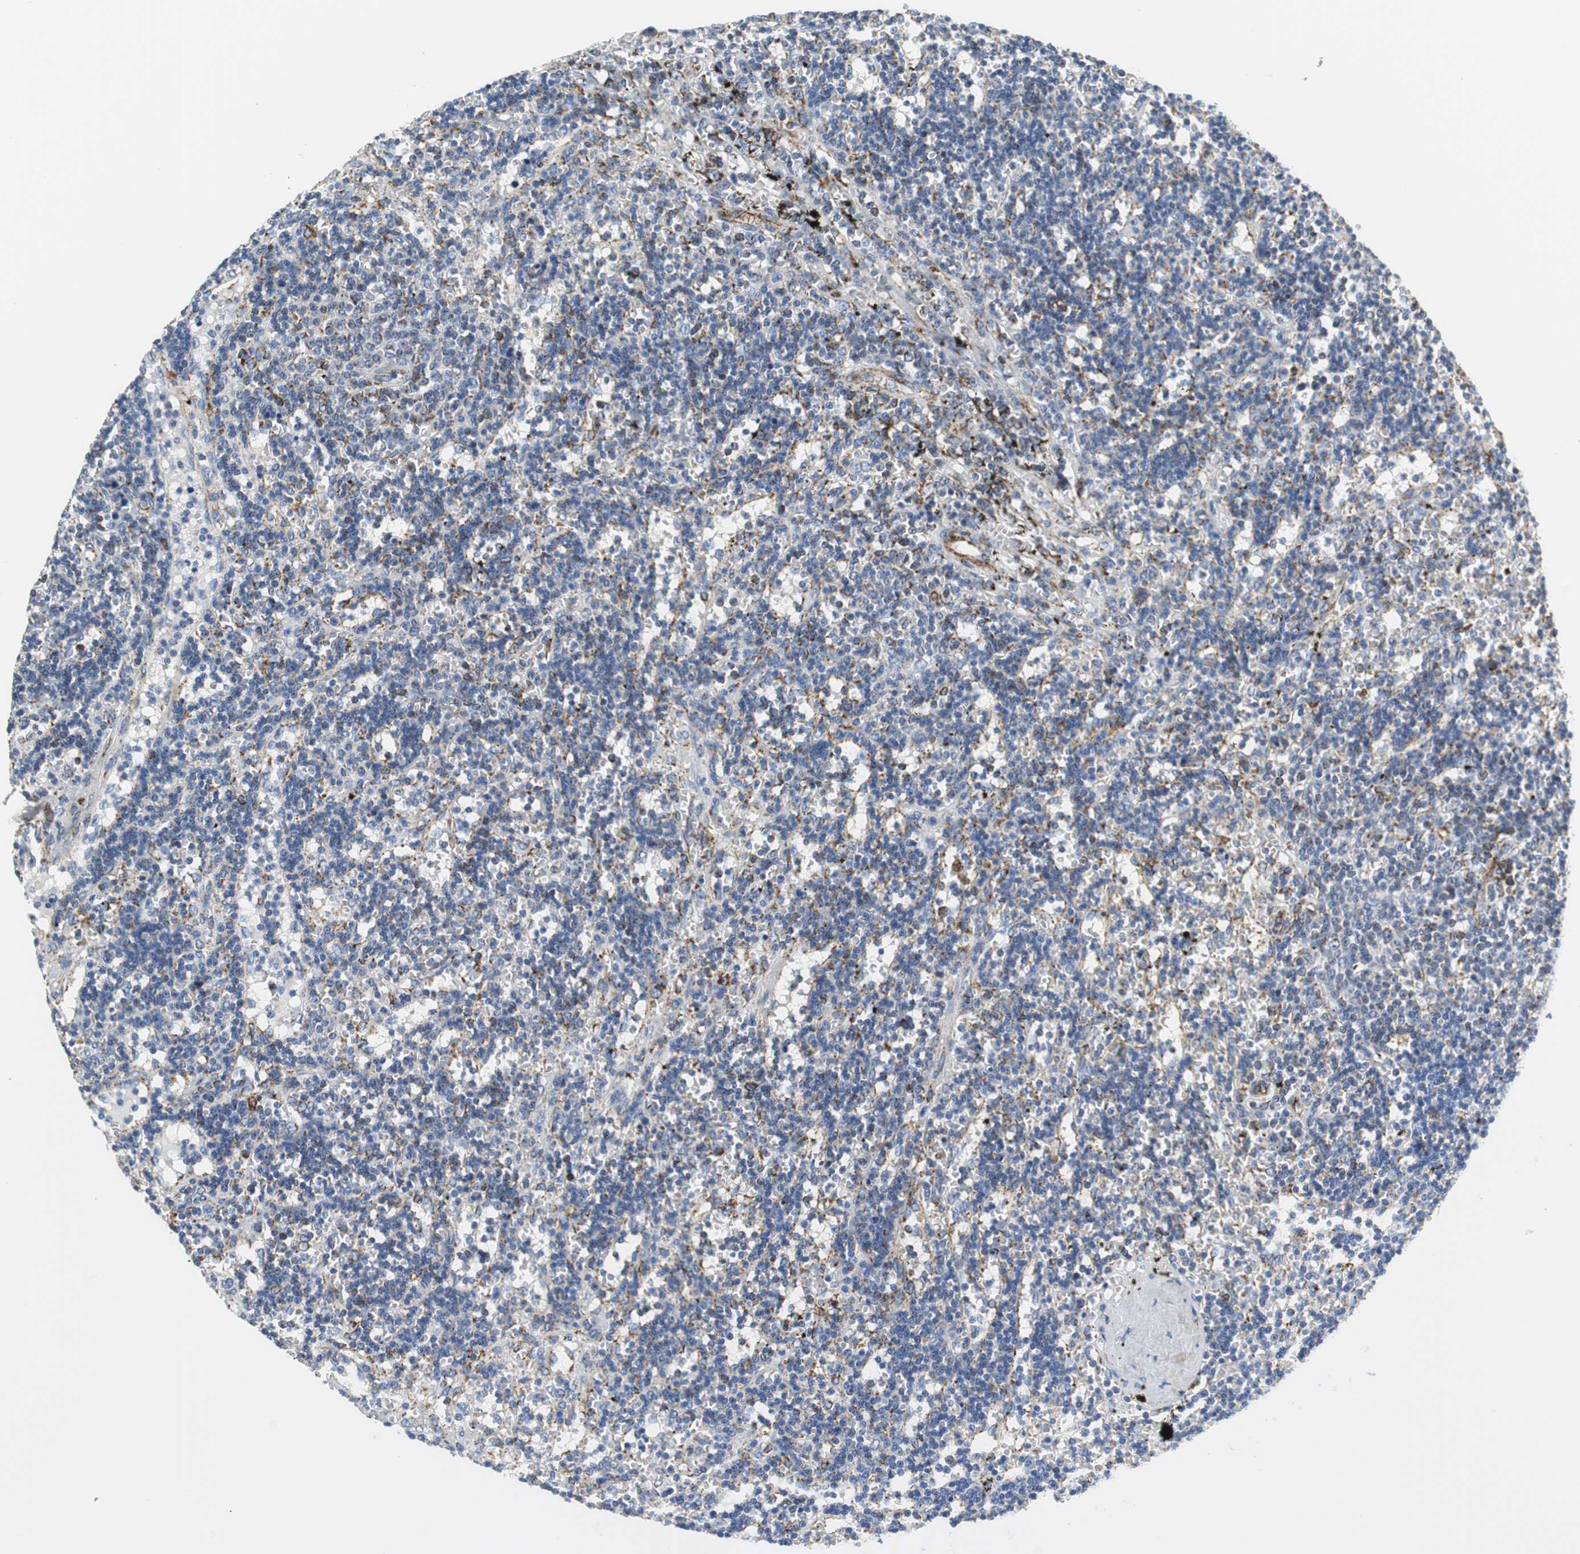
{"staining": {"intensity": "strong", "quantity": "25%-75%", "location": "cytoplasmic/membranous"}, "tissue": "lymphoma", "cell_type": "Tumor cells", "image_type": "cancer", "snomed": [{"axis": "morphology", "description": "Malignant lymphoma, non-Hodgkin's type, Low grade"}, {"axis": "topography", "description": "Spleen"}], "caption": "This photomicrograph displays immunohistochemistry (IHC) staining of lymphoma, with high strong cytoplasmic/membranous positivity in about 25%-75% of tumor cells.", "gene": "C1QTNF7", "patient": {"sex": "male", "age": 60}}